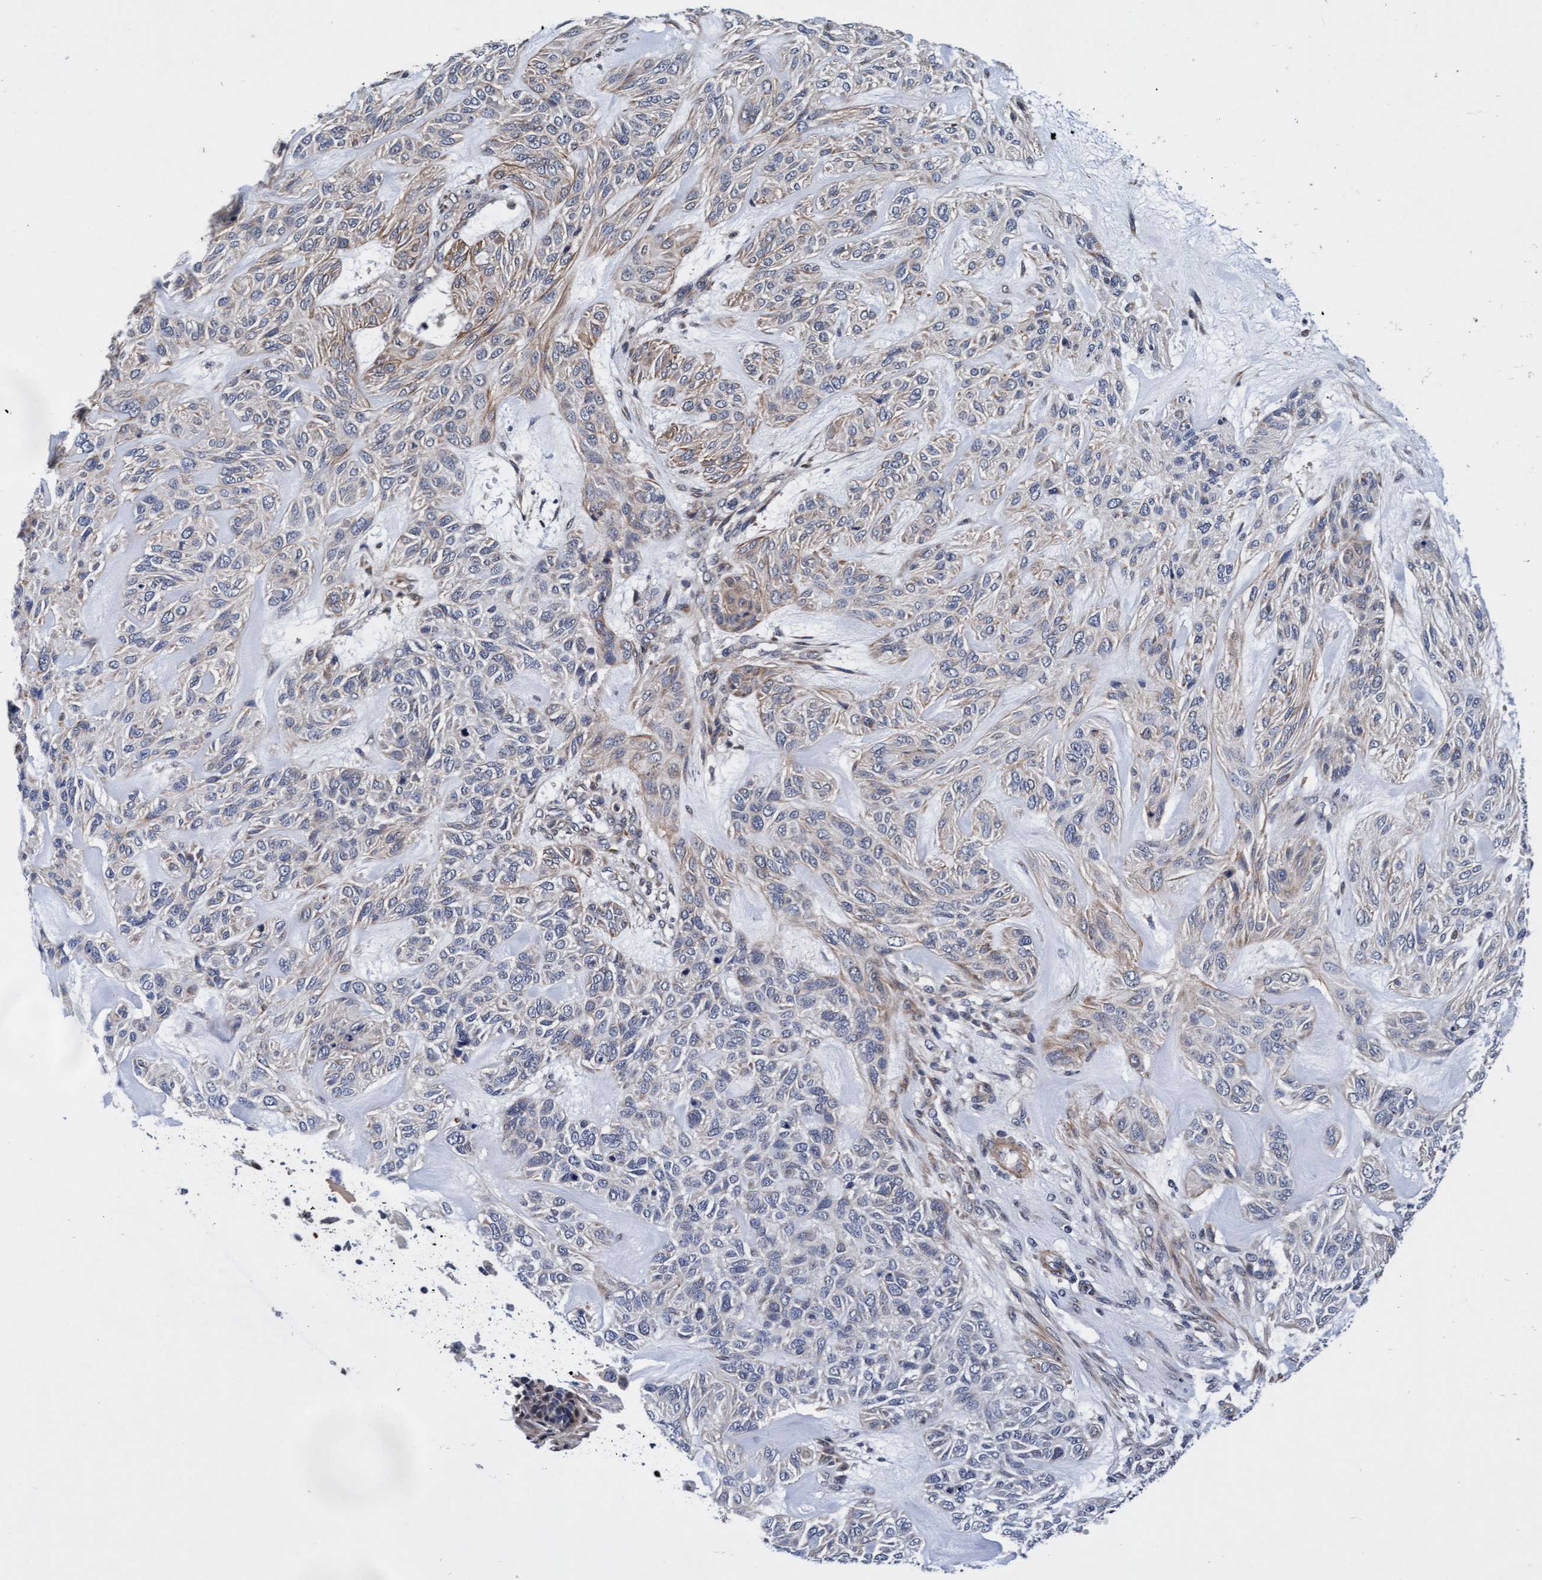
{"staining": {"intensity": "weak", "quantity": "25%-75%", "location": "cytoplasmic/membranous"}, "tissue": "skin cancer", "cell_type": "Tumor cells", "image_type": "cancer", "snomed": [{"axis": "morphology", "description": "Basal cell carcinoma"}, {"axis": "topography", "description": "Skin"}], "caption": "Immunohistochemistry (IHC) histopathology image of neoplastic tissue: skin basal cell carcinoma stained using immunohistochemistry exhibits low levels of weak protein expression localized specifically in the cytoplasmic/membranous of tumor cells, appearing as a cytoplasmic/membranous brown color.", "gene": "EFCAB13", "patient": {"sex": "male", "age": 55}}